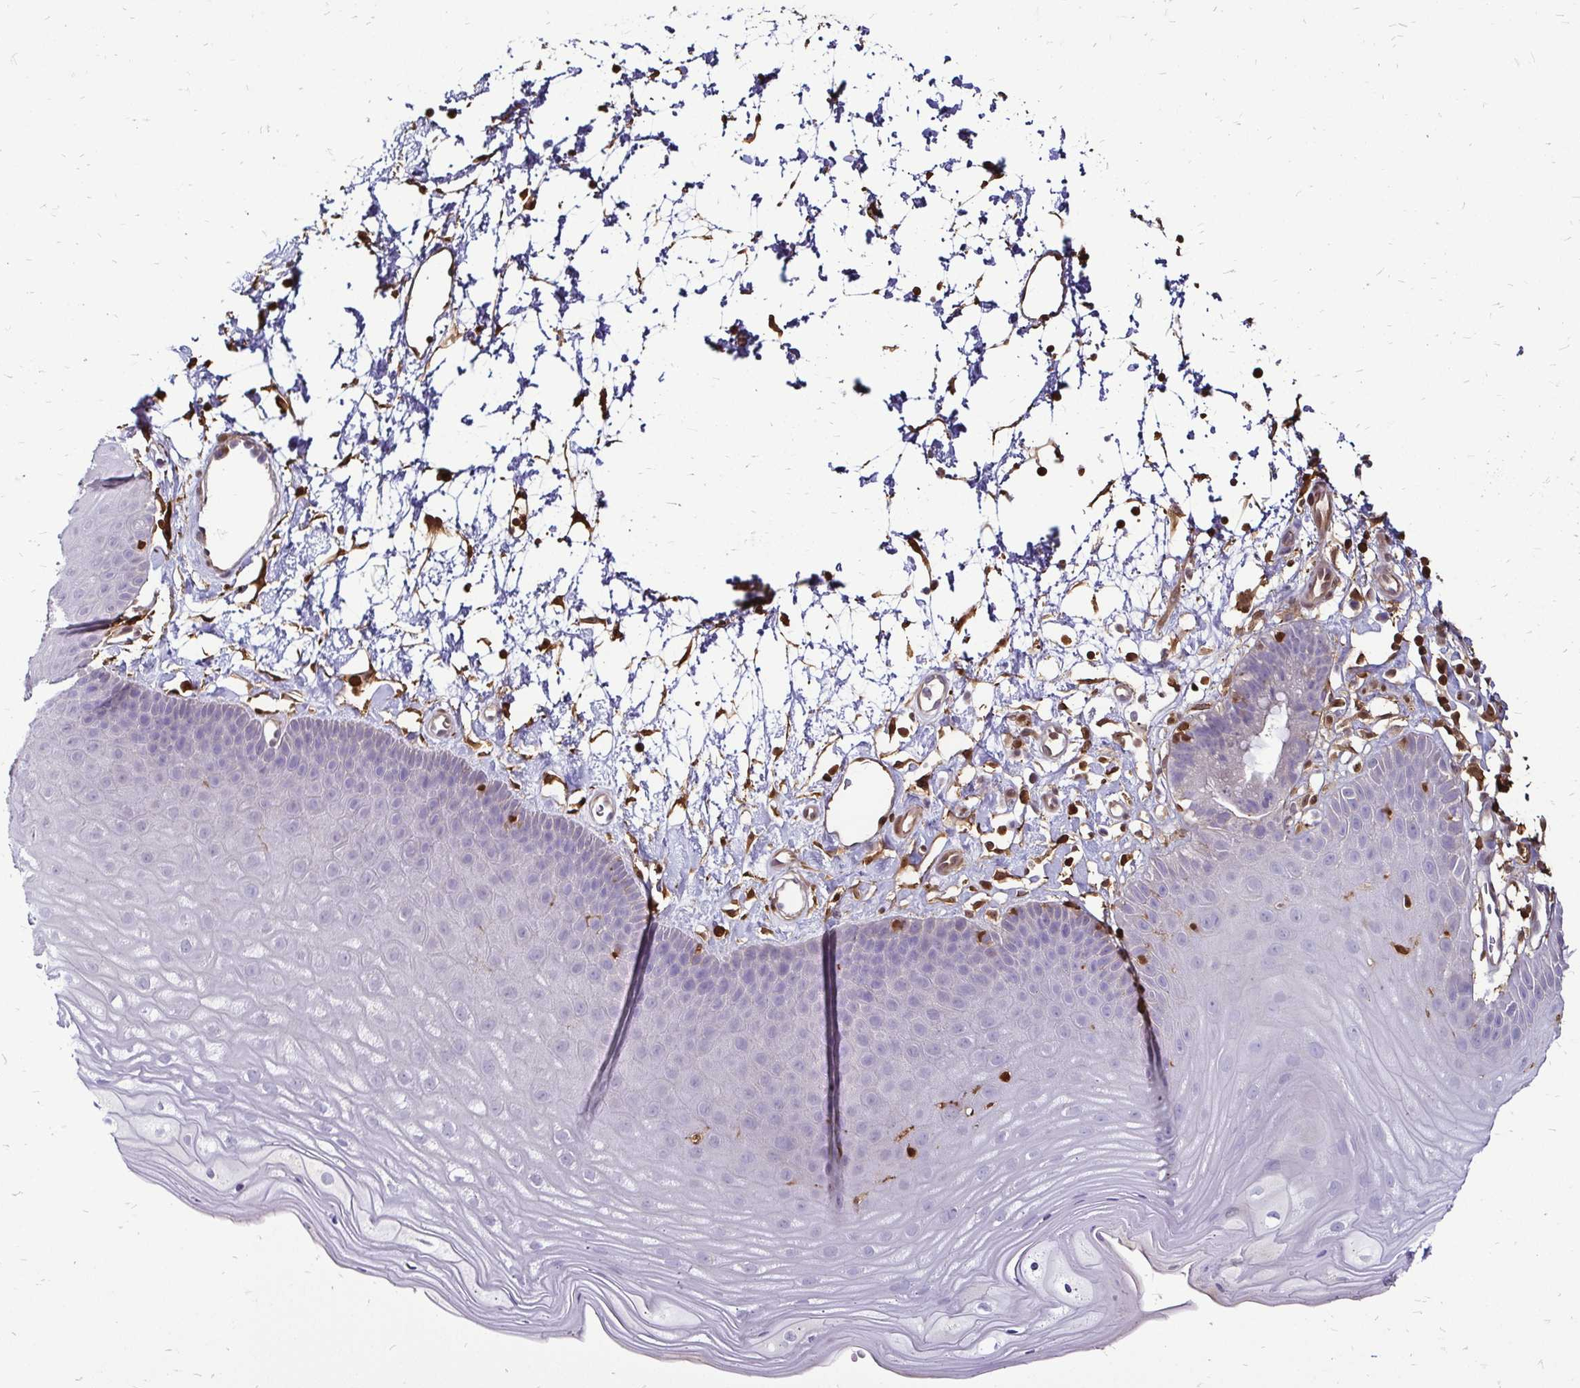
{"staining": {"intensity": "strong", "quantity": "<25%", "location": "cytoplasmic/membranous"}, "tissue": "skin", "cell_type": "Epidermal cells", "image_type": "normal", "snomed": [{"axis": "morphology", "description": "Normal tissue, NOS"}, {"axis": "topography", "description": "Anal"}], "caption": "DAB (3,3'-diaminobenzidine) immunohistochemical staining of benign human skin exhibits strong cytoplasmic/membranous protein staining in about <25% of epidermal cells.", "gene": "ZFP1", "patient": {"sex": "male", "age": 53}}